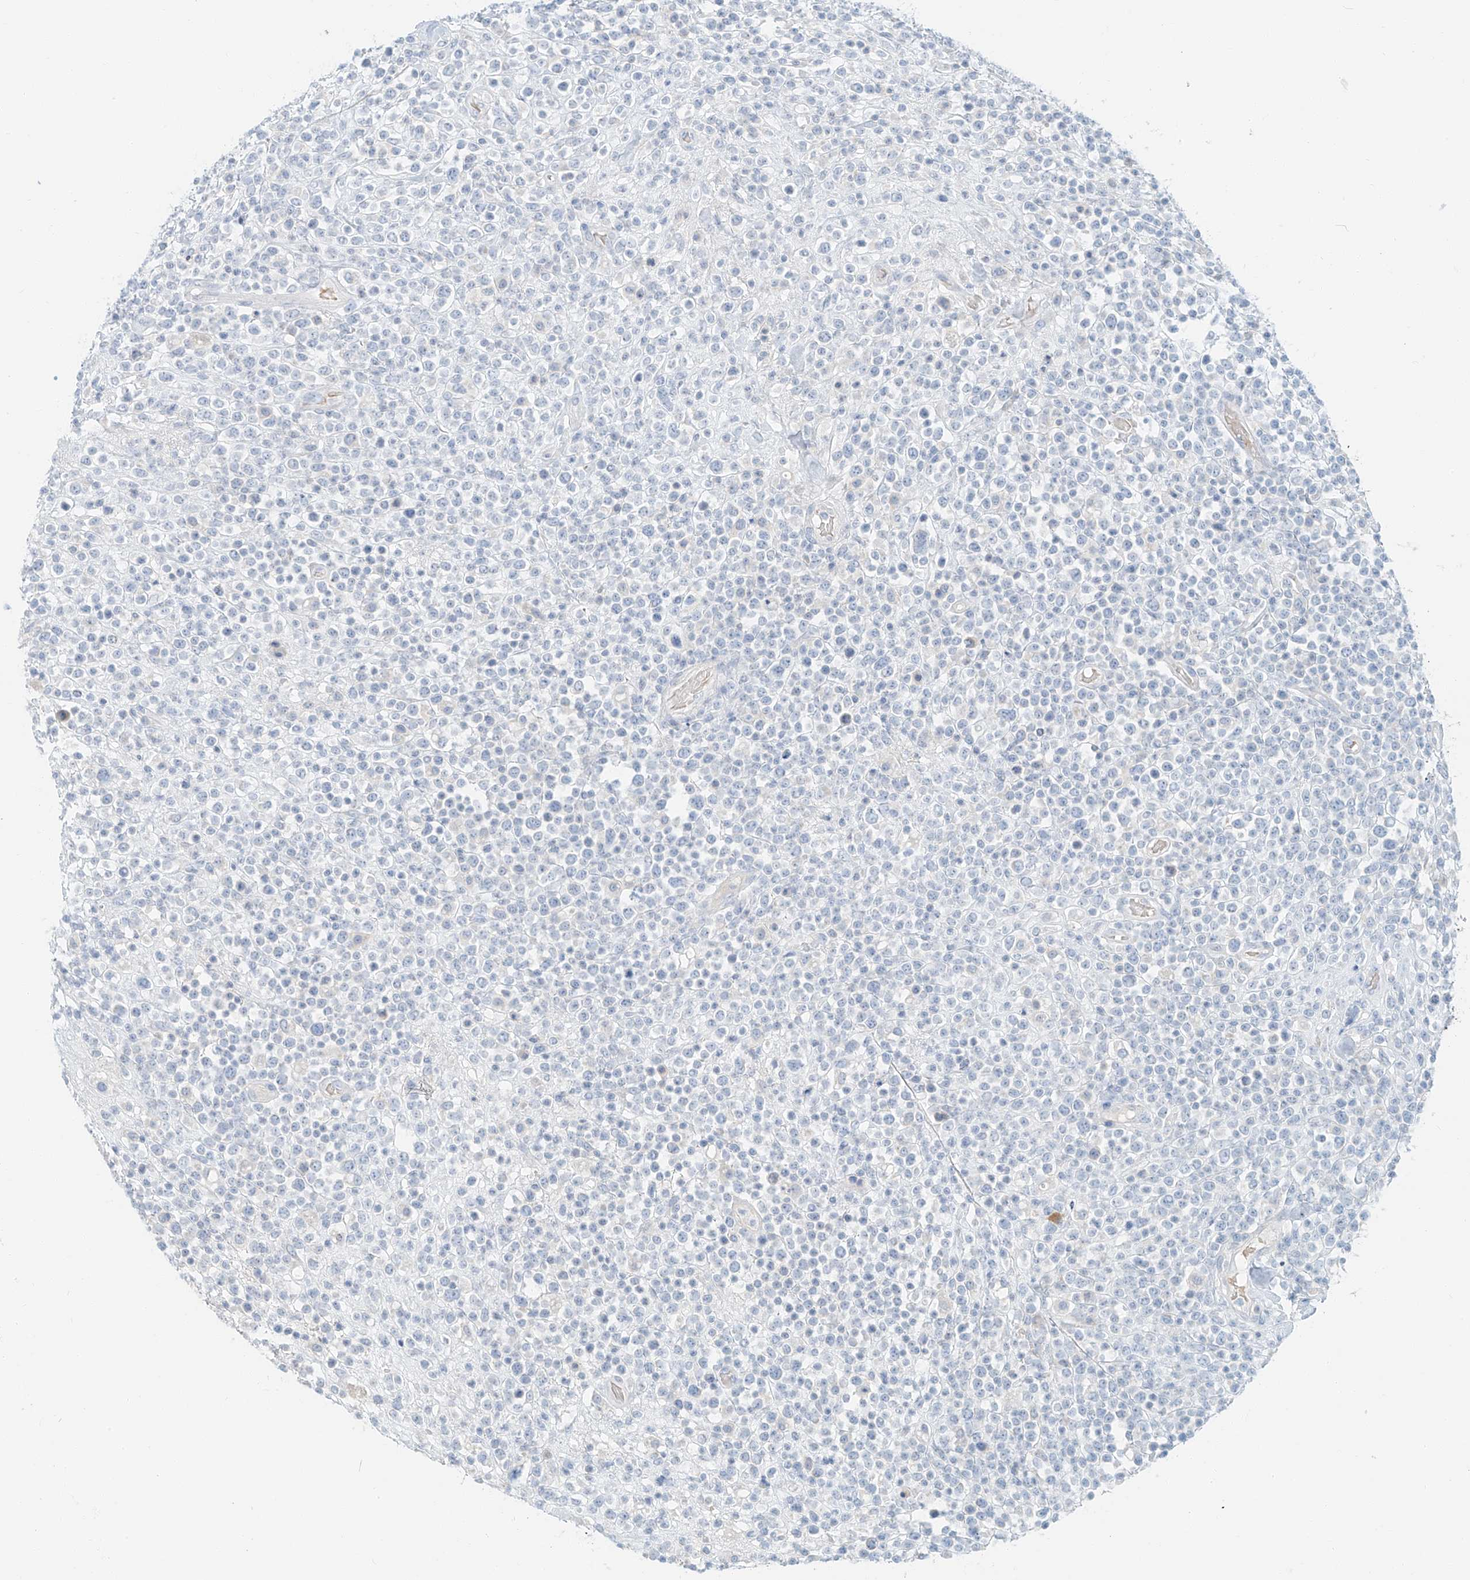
{"staining": {"intensity": "negative", "quantity": "none", "location": "none"}, "tissue": "lymphoma", "cell_type": "Tumor cells", "image_type": "cancer", "snomed": [{"axis": "morphology", "description": "Malignant lymphoma, non-Hodgkin's type, High grade"}, {"axis": "topography", "description": "Colon"}], "caption": "A micrograph of human high-grade malignant lymphoma, non-Hodgkin's type is negative for staining in tumor cells.", "gene": "PGC", "patient": {"sex": "female", "age": 53}}